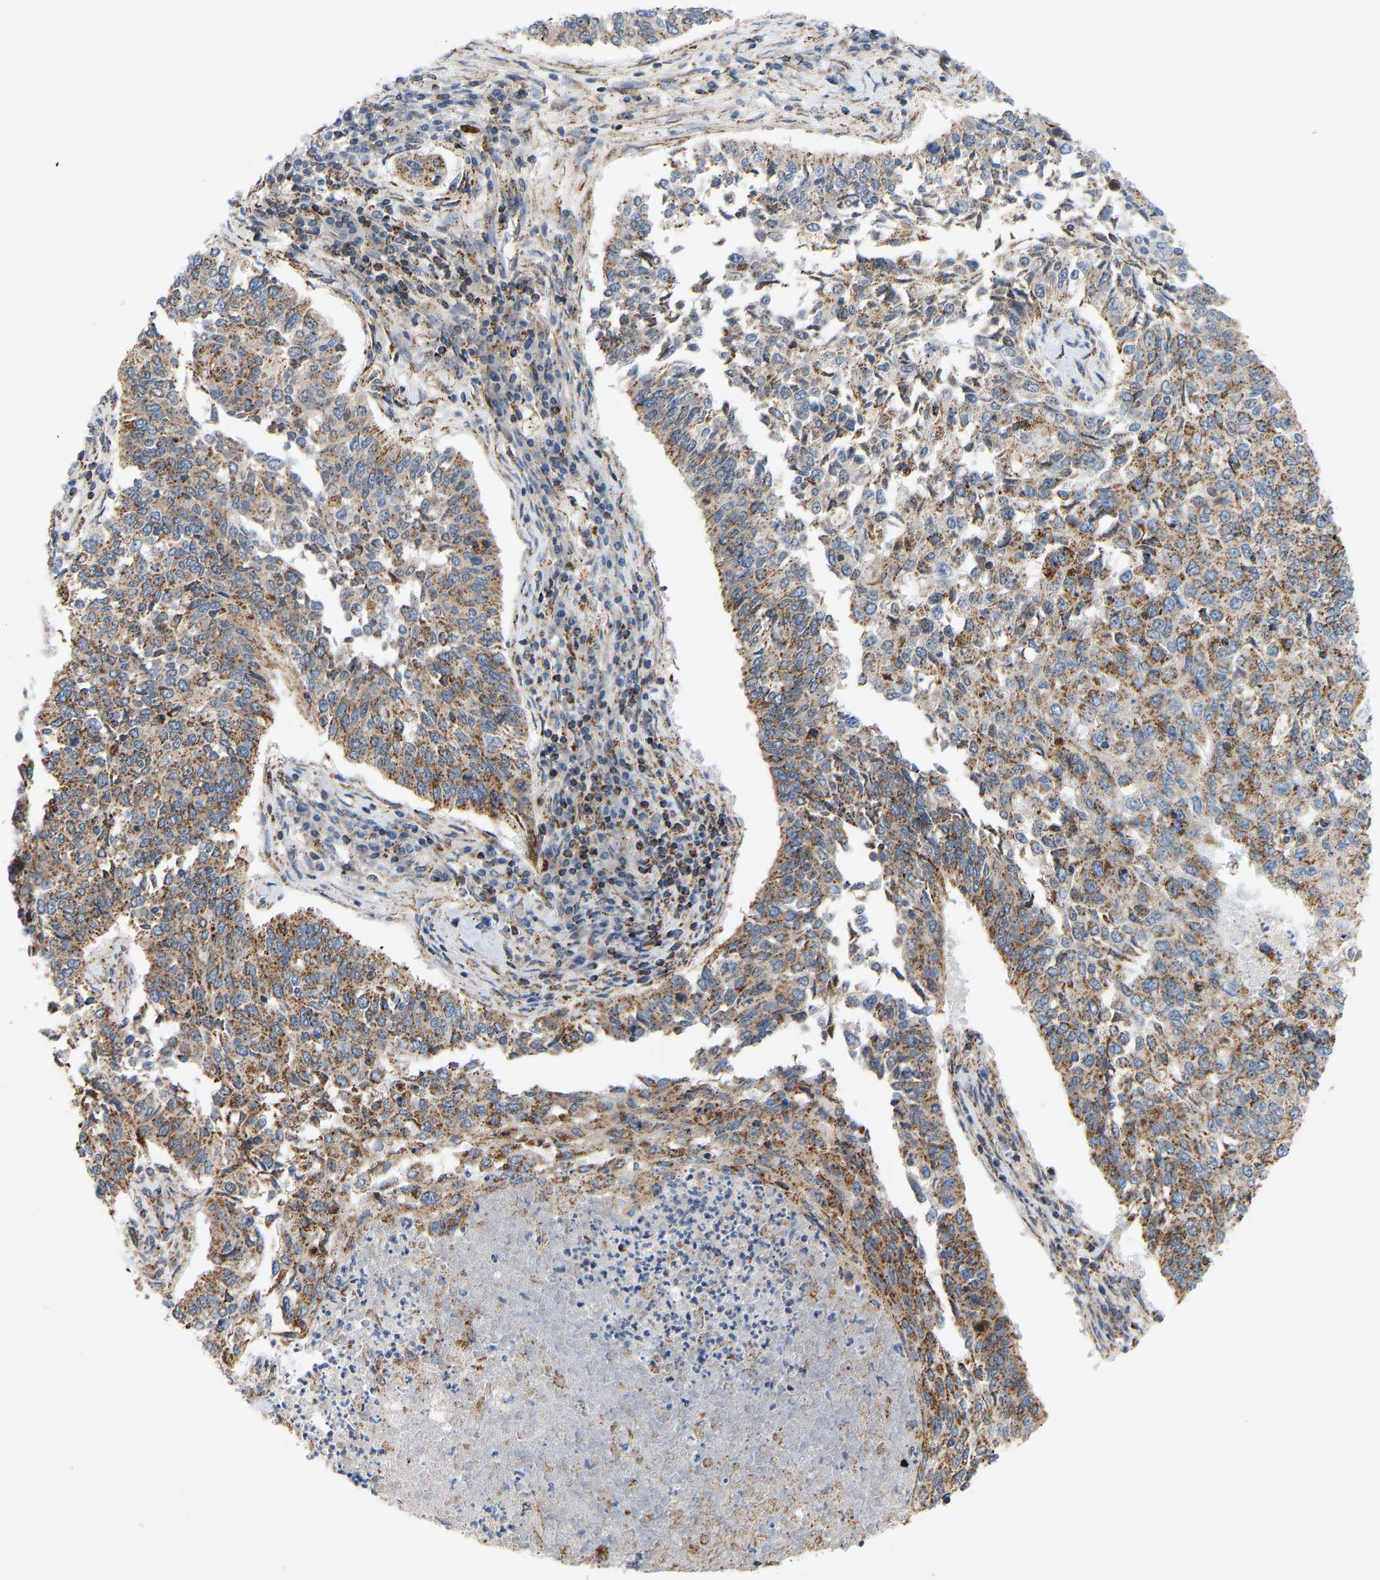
{"staining": {"intensity": "moderate", "quantity": ">75%", "location": "cytoplasmic/membranous"}, "tissue": "lung cancer", "cell_type": "Tumor cells", "image_type": "cancer", "snomed": [{"axis": "morphology", "description": "Normal tissue, NOS"}, {"axis": "morphology", "description": "Squamous cell carcinoma, NOS"}, {"axis": "topography", "description": "Cartilage tissue"}, {"axis": "topography", "description": "Bronchus"}, {"axis": "topography", "description": "Lung"}], "caption": "IHC photomicrograph of neoplastic tissue: lung cancer (squamous cell carcinoma) stained using immunohistochemistry reveals medium levels of moderate protein expression localized specifically in the cytoplasmic/membranous of tumor cells, appearing as a cytoplasmic/membranous brown color.", "gene": "GPSM2", "patient": {"sex": "female", "age": 49}}